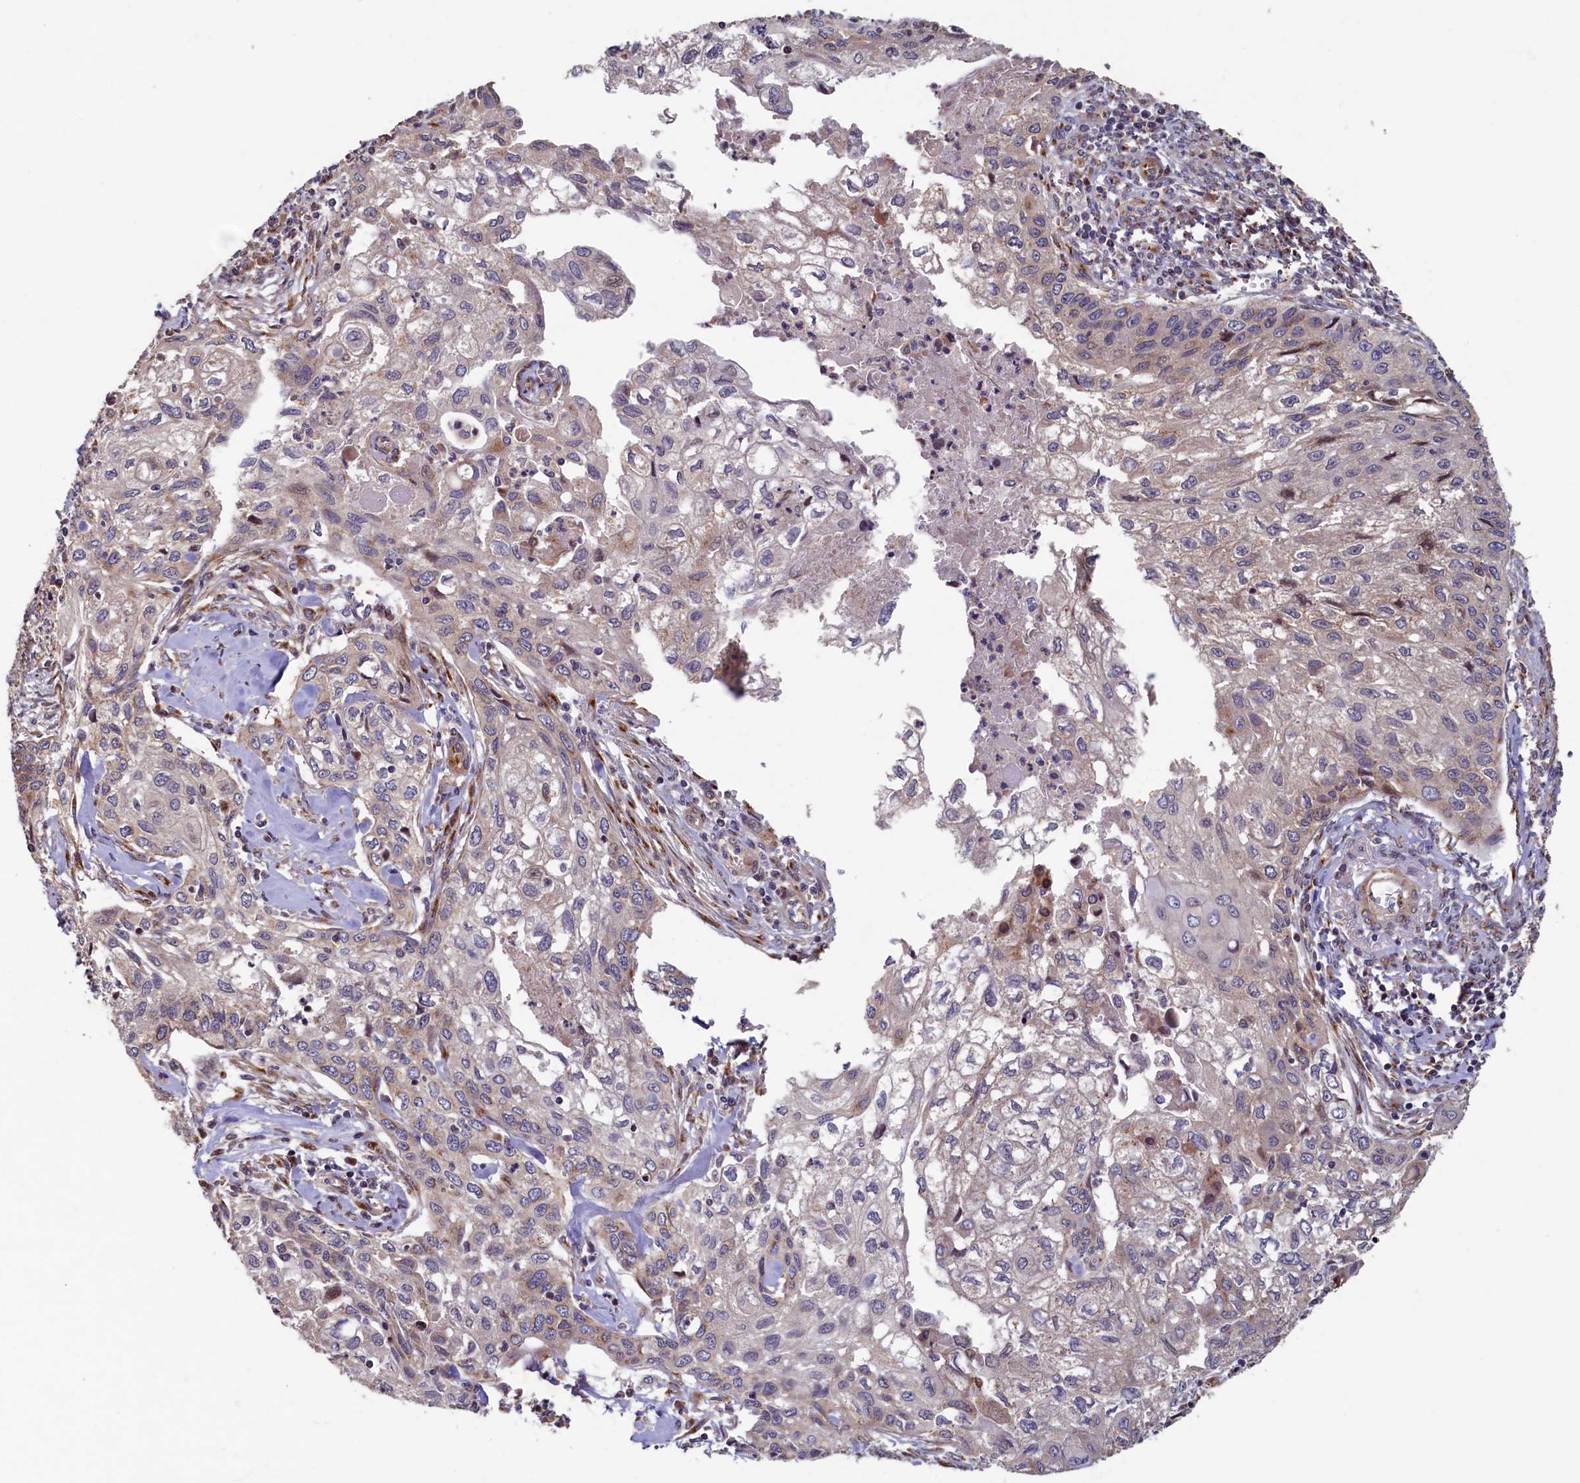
{"staining": {"intensity": "weak", "quantity": "<25%", "location": "cytoplasmic/membranous"}, "tissue": "cervical cancer", "cell_type": "Tumor cells", "image_type": "cancer", "snomed": [{"axis": "morphology", "description": "Squamous cell carcinoma, NOS"}, {"axis": "topography", "description": "Cervix"}], "caption": "This is a photomicrograph of immunohistochemistry (IHC) staining of cervical cancer, which shows no positivity in tumor cells.", "gene": "TMEM181", "patient": {"sex": "female", "age": 67}}